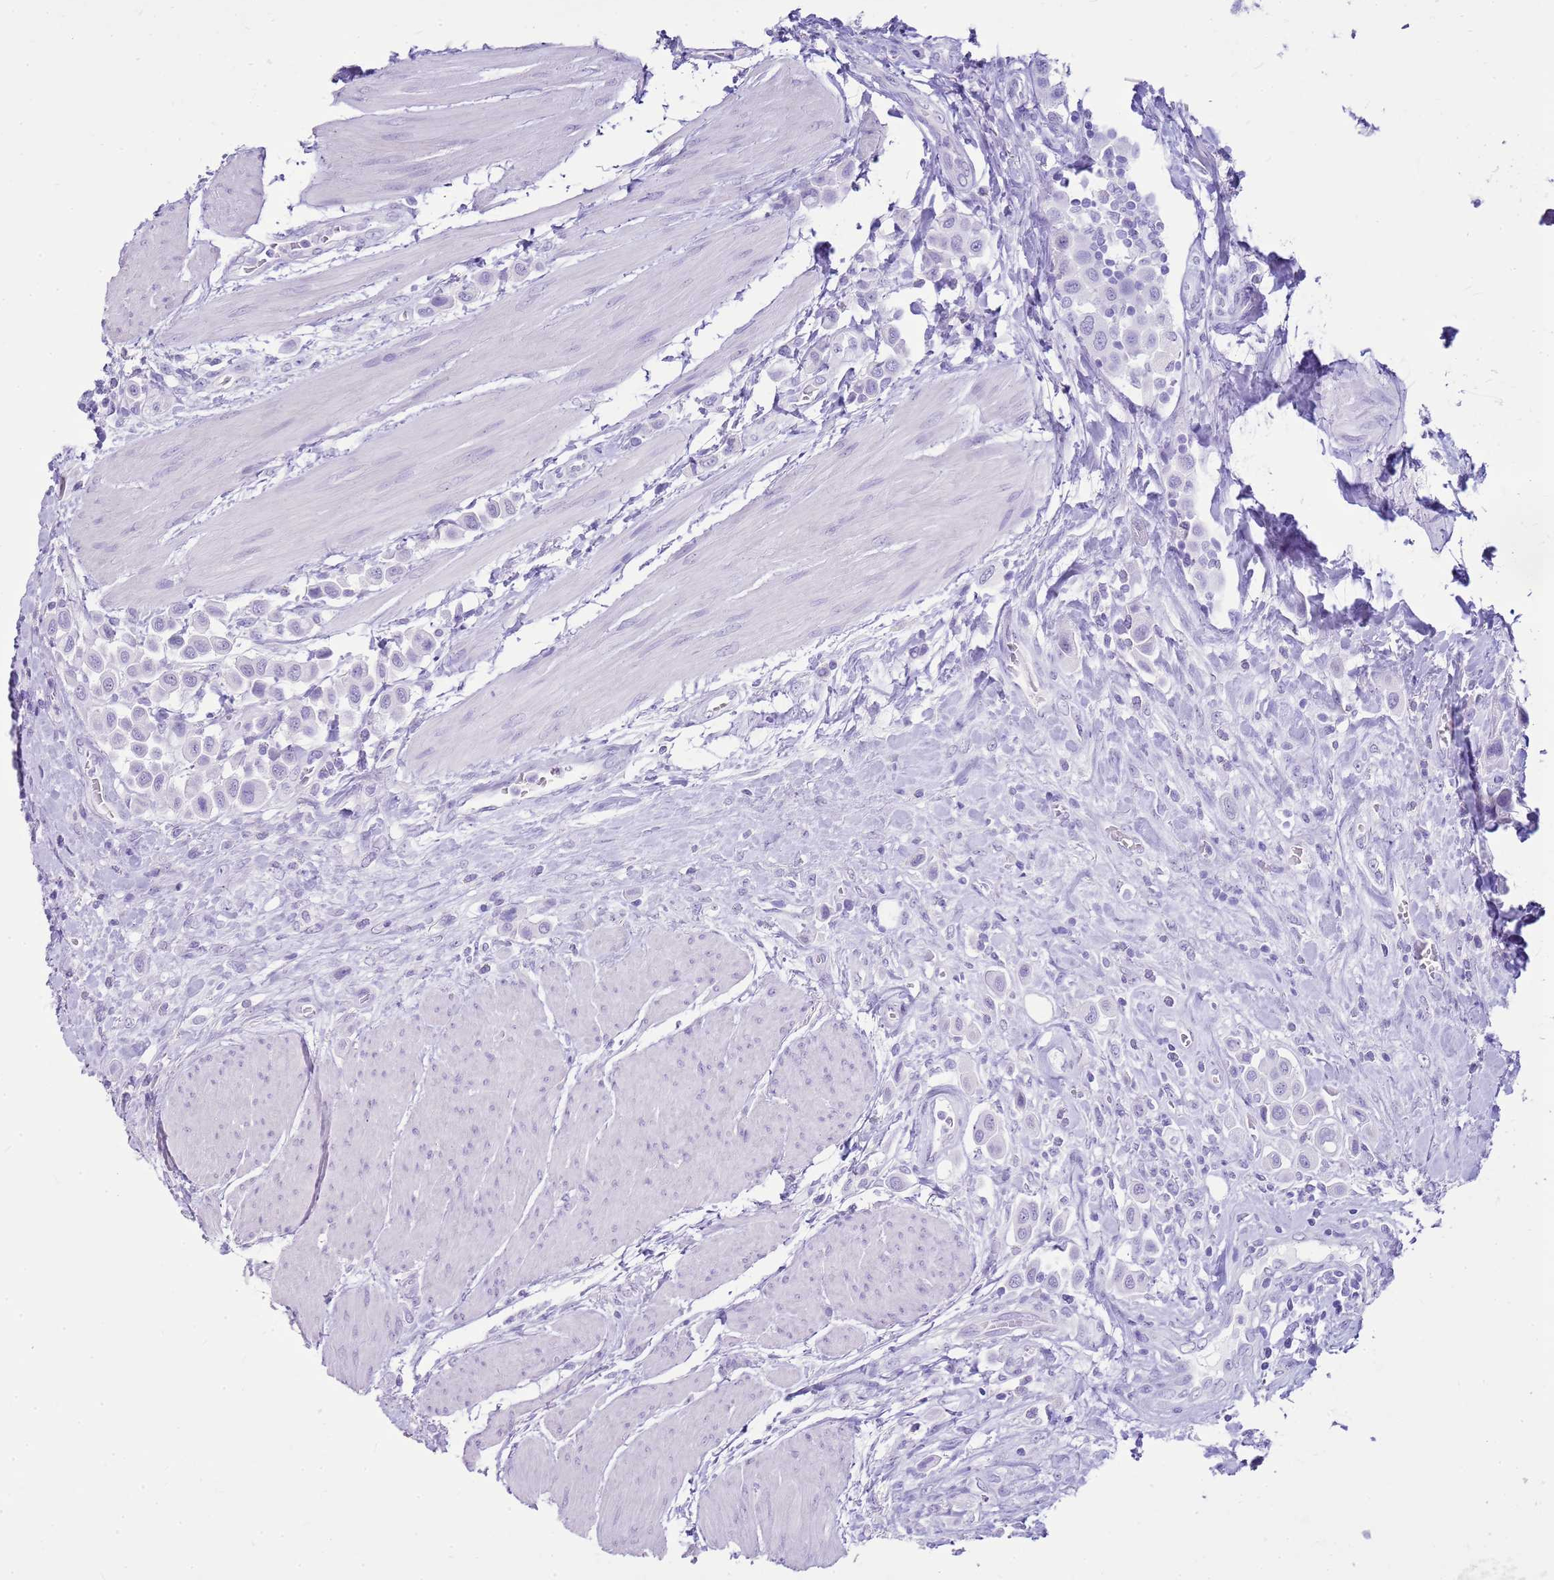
{"staining": {"intensity": "negative", "quantity": "none", "location": "none"}, "tissue": "urothelial cancer", "cell_type": "Tumor cells", "image_type": "cancer", "snomed": [{"axis": "morphology", "description": "Urothelial carcinoma, High grade"}, {"axis": "topography", "description": "Urinary bladder"}], "caption": "IHC image of neoplastic tissue: urothelial carcinoma (high-grade) stained with DAB (3,3'-diaminobenzidine) reveals no significant protein expression in tumor cells.", "gene": "CA8", "patient": {"sex": "male", "age": 50}}